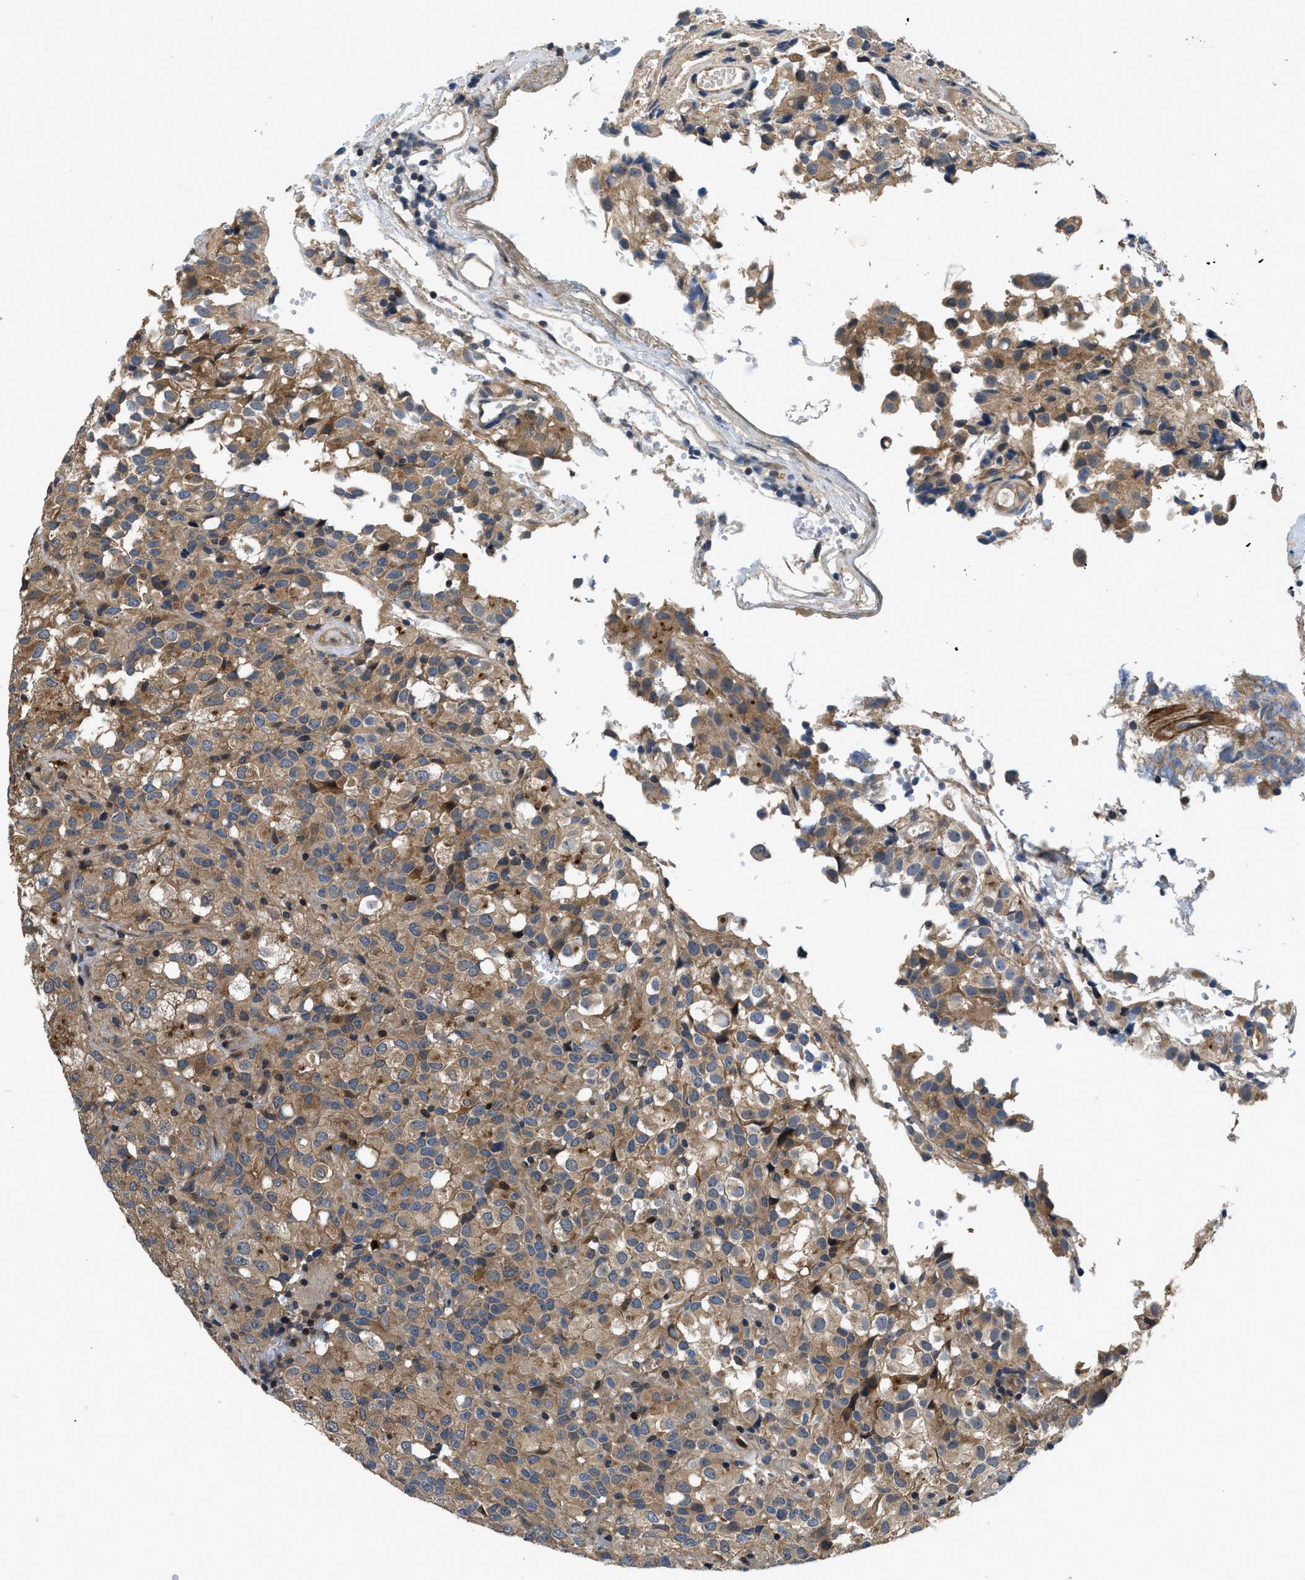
{"staining": {"intensity": "moderate", "quantity": ">75%", "location": "cytoplasmic/membranous"}, "tissue": "glioma", "cell_type": "Tumor cells", "image_type": "cancer", "snomed": [{"axis": "morphology", "description": "Glioma, malignant, High grade"}, {"axis": "topography", "description": "Brain"}], "caption": "A histopathology image showing moderate cytoplasmic/membranous staining in approximately >75% of tumor cells in malignant glioma (high-grade), as visualized by brown immunohistochemical staining.", "gene": "GPR31", "patient": {"sex": "male", "age": 32}}